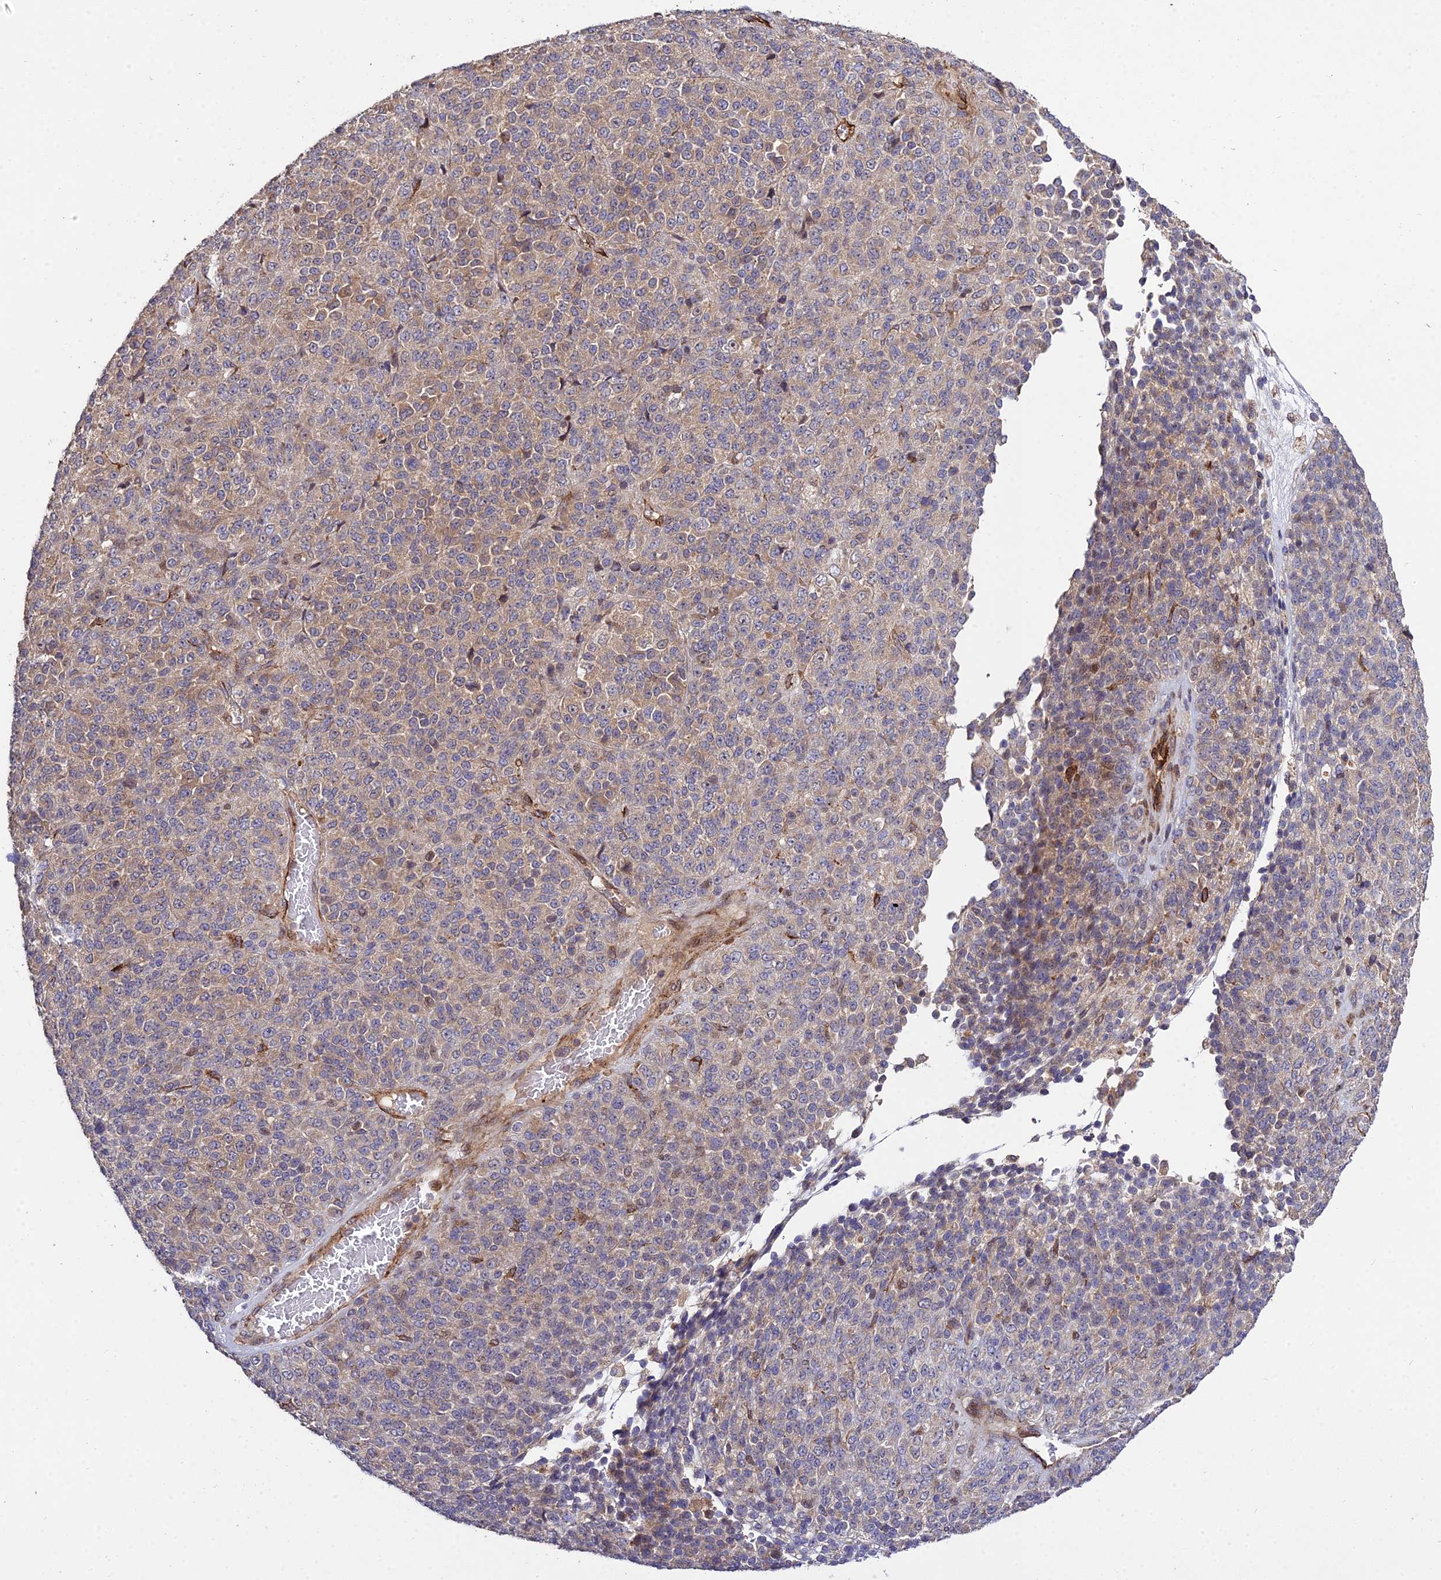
{"staining": {"intensity": "weak", "quantity": "25%-75%", "location": "cytoplasmic/membranous"}, "tissue": "melanoma", "cell_type": "Tumor cells", "image_type": "cancer", "snomed": [{"axis": "morphology", "description": "Malignant melanoma, Metastatic site"}, {"axis": "topography", "description": "Brain"}], "caption": "Human melanoma stained with a brown dye demonstrates weak cytoplasmic/membranous positive positivity in approximately 25%-75% of tumor cells.", "gene": "GRTP1", "patient": {"sex": "female", "age": 56}}